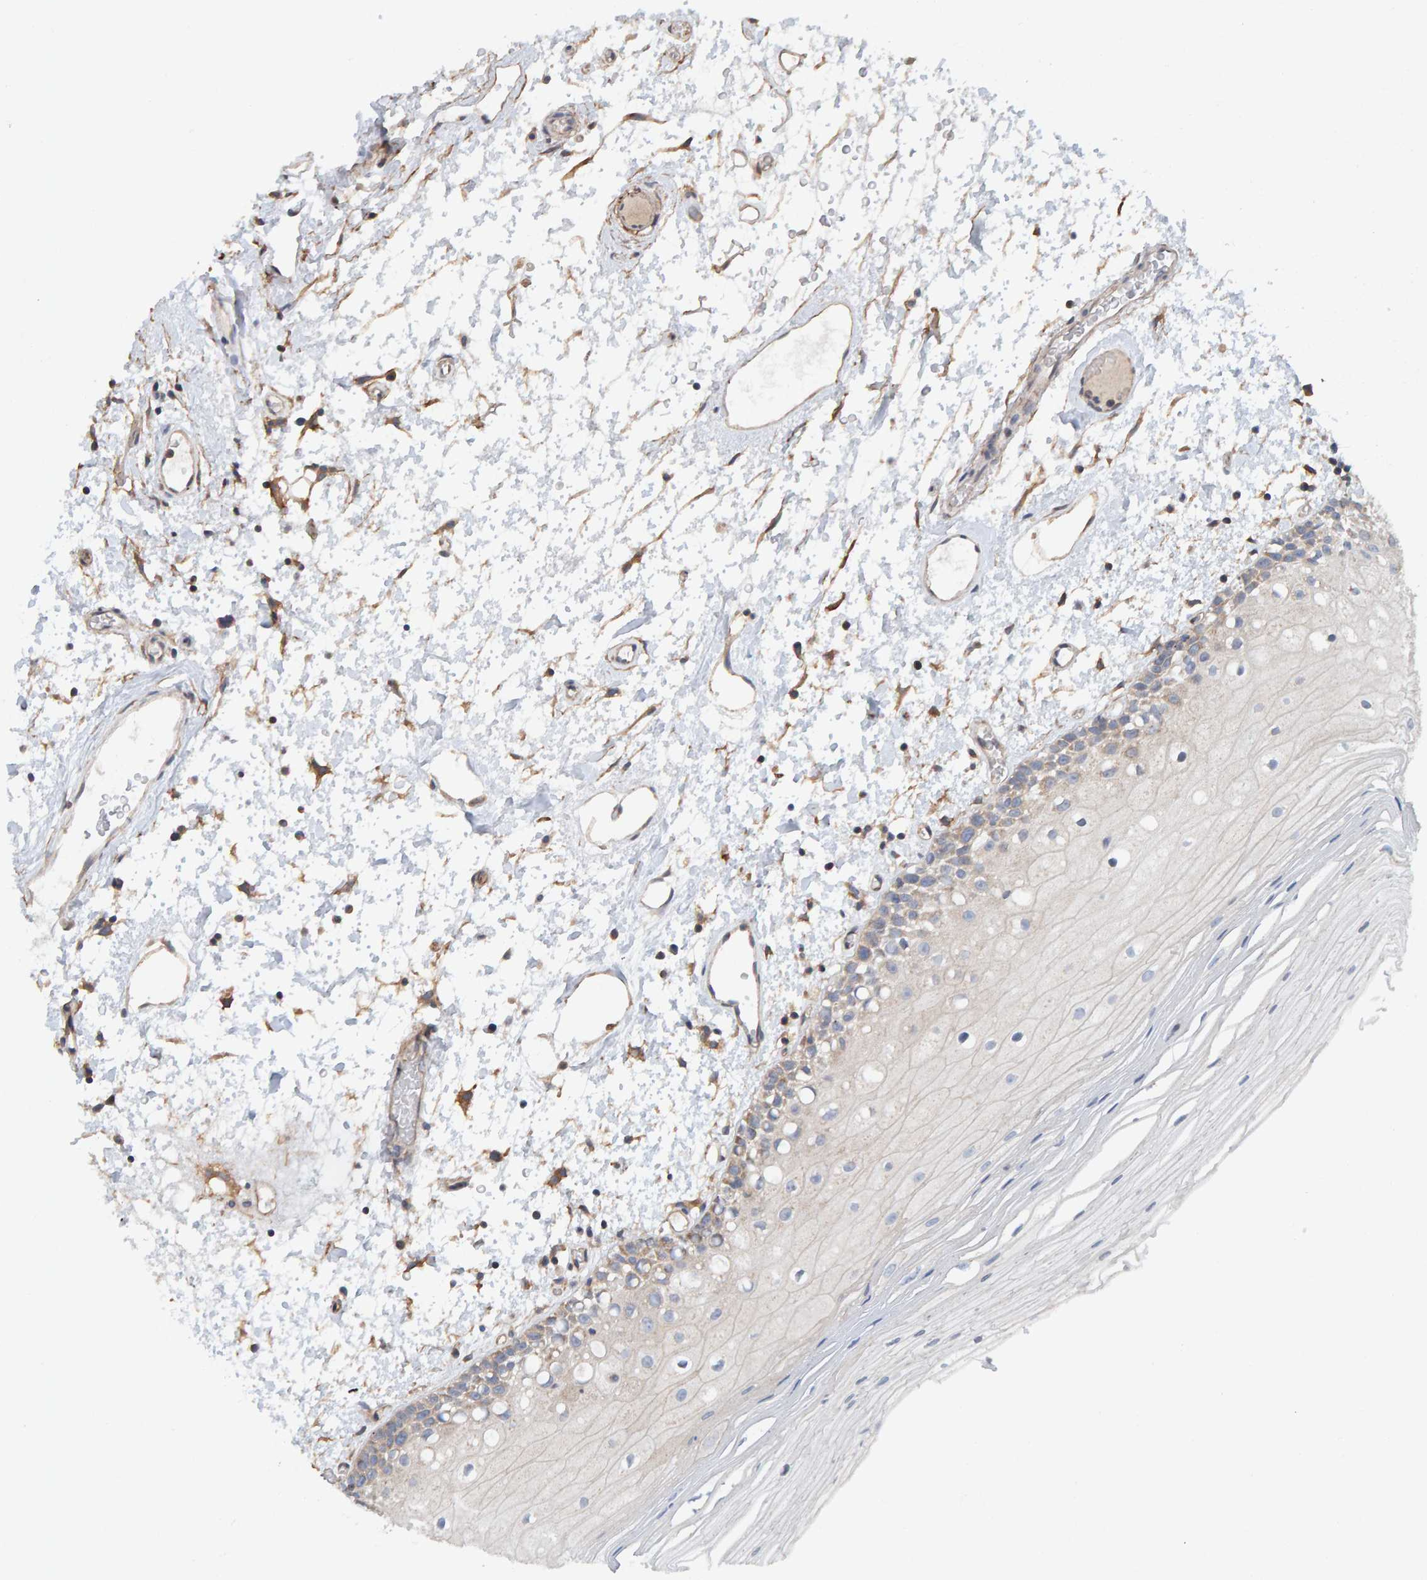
{"staining": {"intensity": "weak", "quantity": "<25%", "location": "cytoplasmic/membranous"}, "tissue": "oral mucosa", "cell_type": "Squamous epithelial cells", "image_type": "normal", "snomed": [{"axis": "morphology", "description": "Normal tissue, NOS"}, {"axis": "topography", "description": "Oral tissue"}], "caption": "Oral mucosa was stained to show a protein in brown. There is no significant staining in squamous epithelial cells. Brightfield microscopy of immunohistochemistry stained with DAB (3,3'-diaminobenzidine) (brown) and hematoxylin (blue), captured at high magnification.", "gene": "RGP1", "patient": {"sex": "male", "age": 52}}